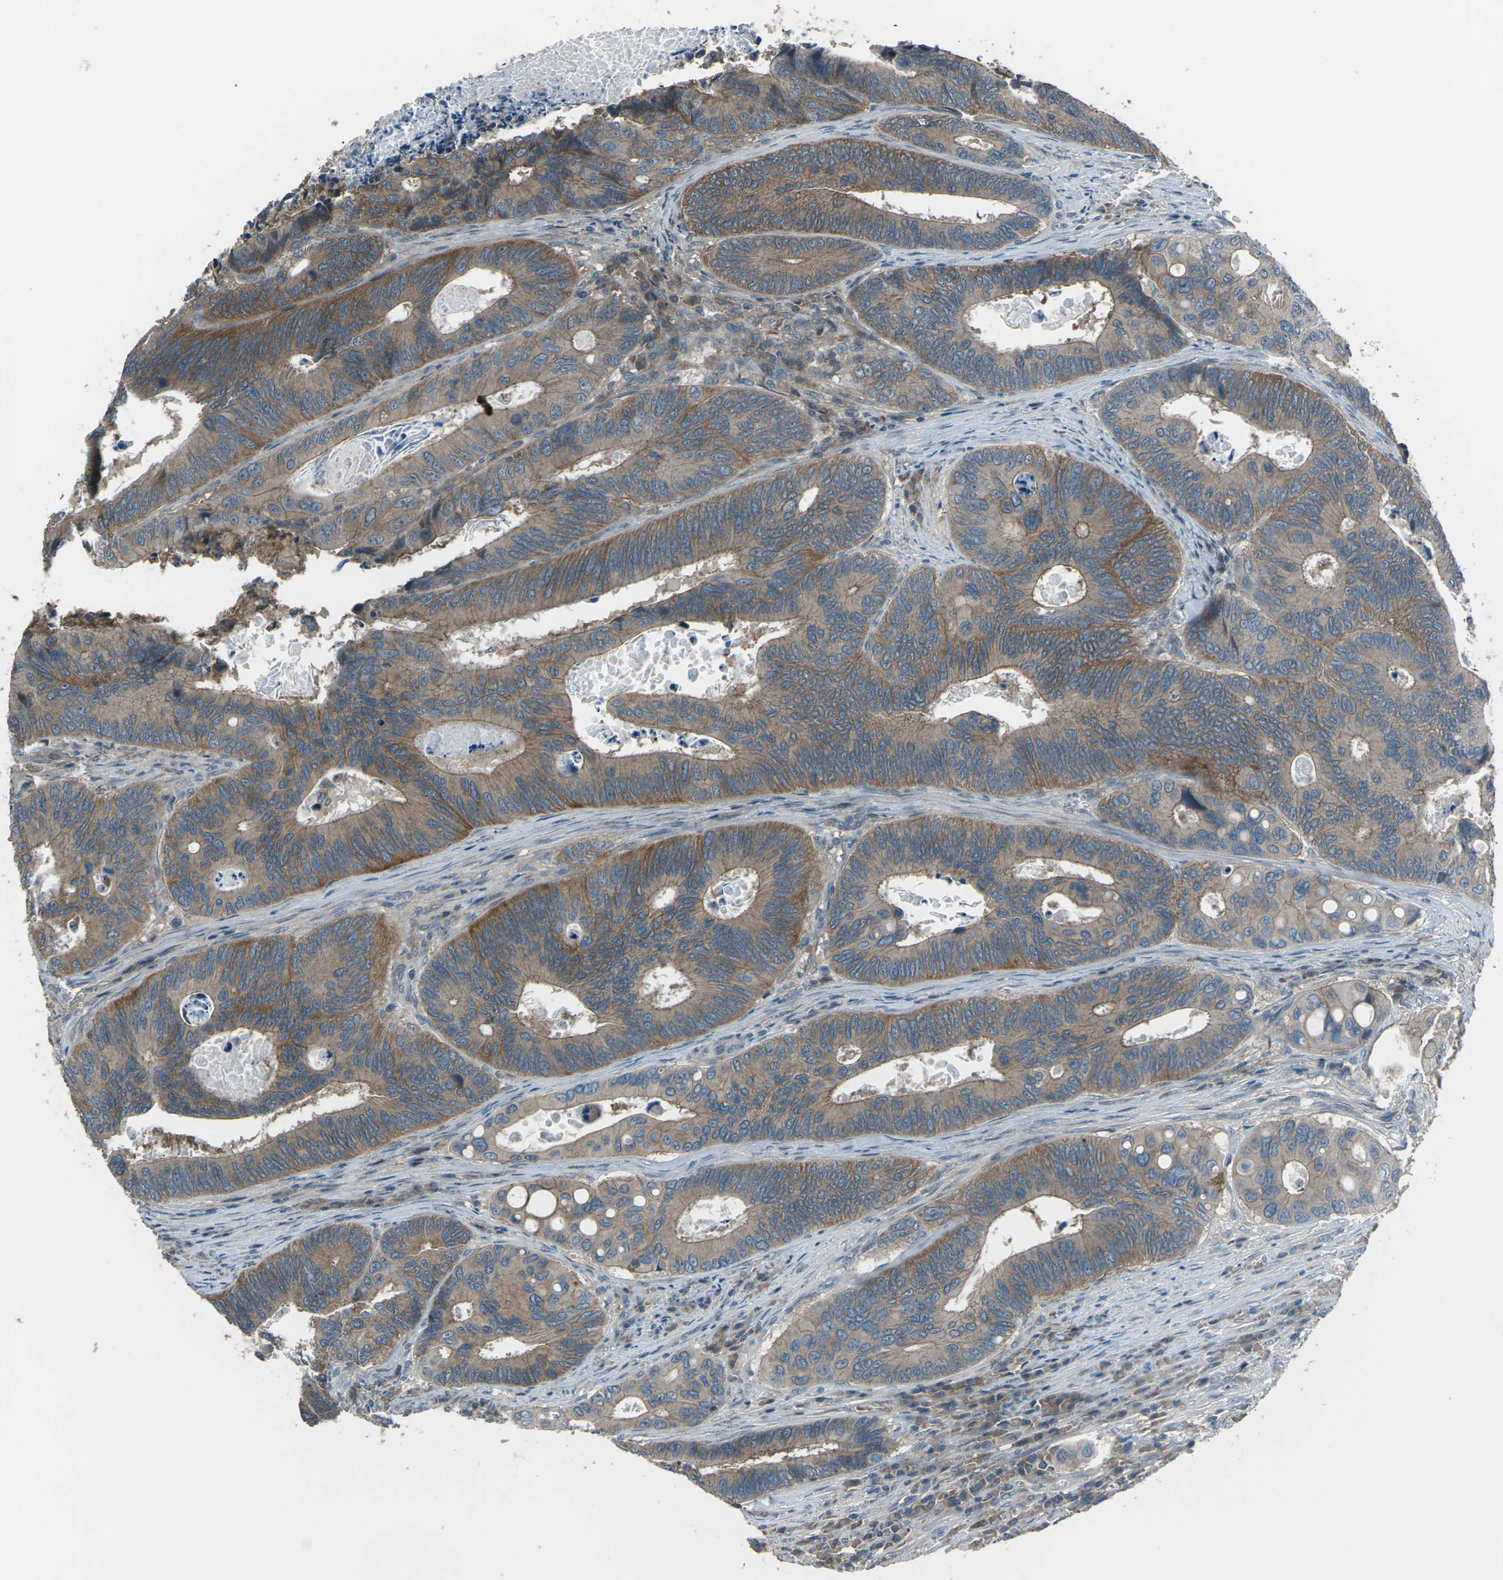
{"staining": {"intensity": "weak", "quantity": ">75%", "location": "cytoplasmic/membranous"}, "tissue": "colorectal cancer", "cell_type": "Tumor cells", "image_type": "cancer", "snomed": [{"axis": "morphology", "description": "Inflammation, NOS"}, {"axis": "morphology", "description": "Adenocarcinoma, NOS"}, {"axis": "topography", "description": "Colon"}], "caption": "Immunohistochemistry (IHC) histopathology image of human colorectal adenocarcinoma stained for a protein (brown), which demonstrates low levels of weak cytoplasmic/membranous staining in approximately >75% of tumor cells.", "gene": "CMTM4", "patient": {"sex": "male", "age": 72}}